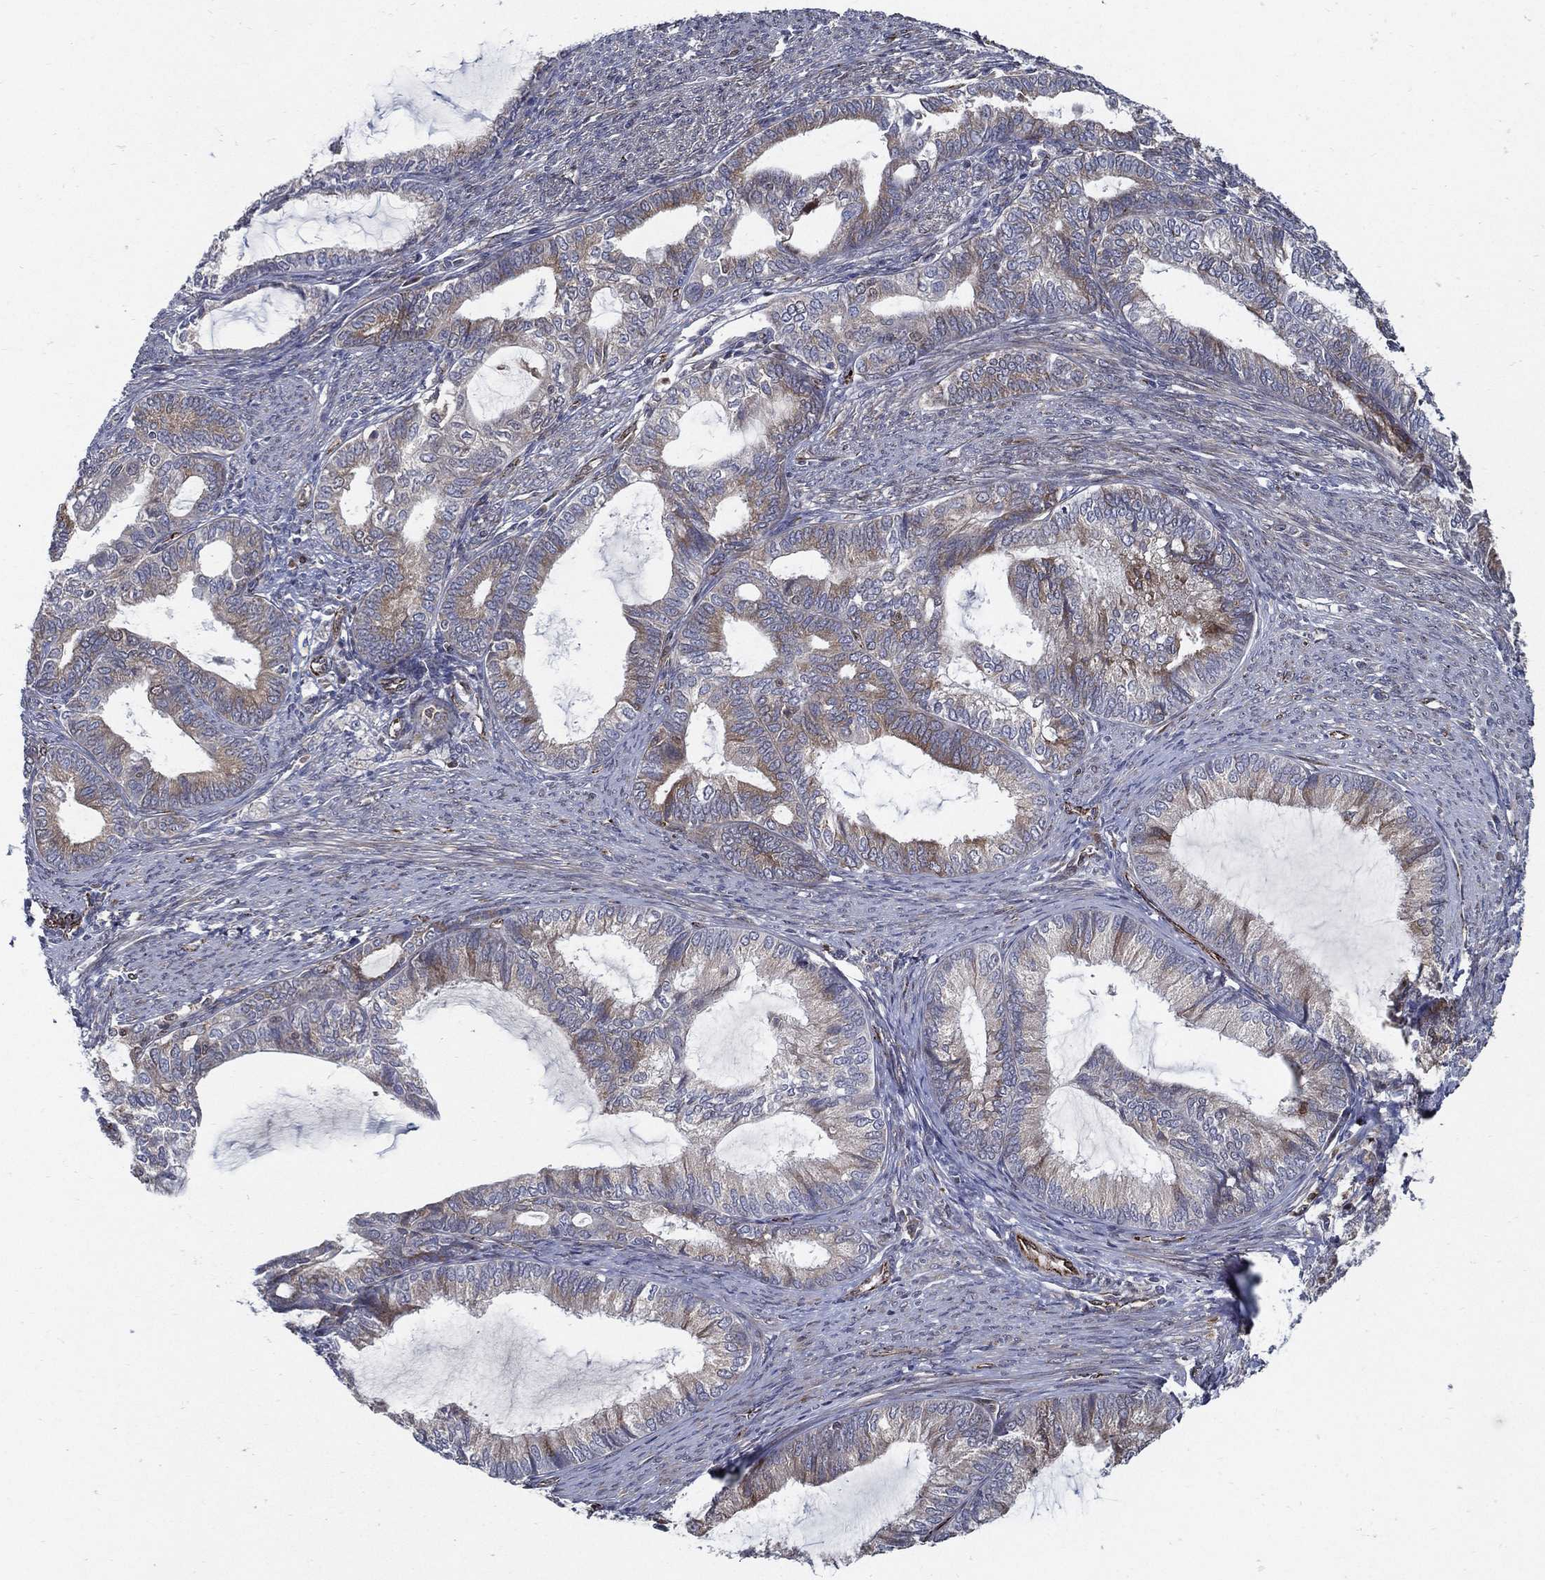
{"staining": {"intensity": "moderate", "quantity": "<25%", "location": "cytoplasmic/membranous"}, "tissue": "endometrial cancer", "cell_type": "Tumor cells", "image_type": "cancer", "snomed": [{"axis": "morphology", "description": "Adenocarcinoma, NOS"}, {"axis": "topography", "description": "Endometrium"}], "caption": "Endometrial cancer stained with DAB (3,3'-diaminobenzidine) immunohistochemistry reveals low levels of moderate cytoplasmic/membranous staining in about <25% of tumor cells. The staining was performed using DAB to visualize the protein expression in brown, while the nuclei were stained in blue with hematoxylin (Magnification: 20x).", "gene": "ARHGAP11A", "patient": {"sex": "female", "age": 86}}